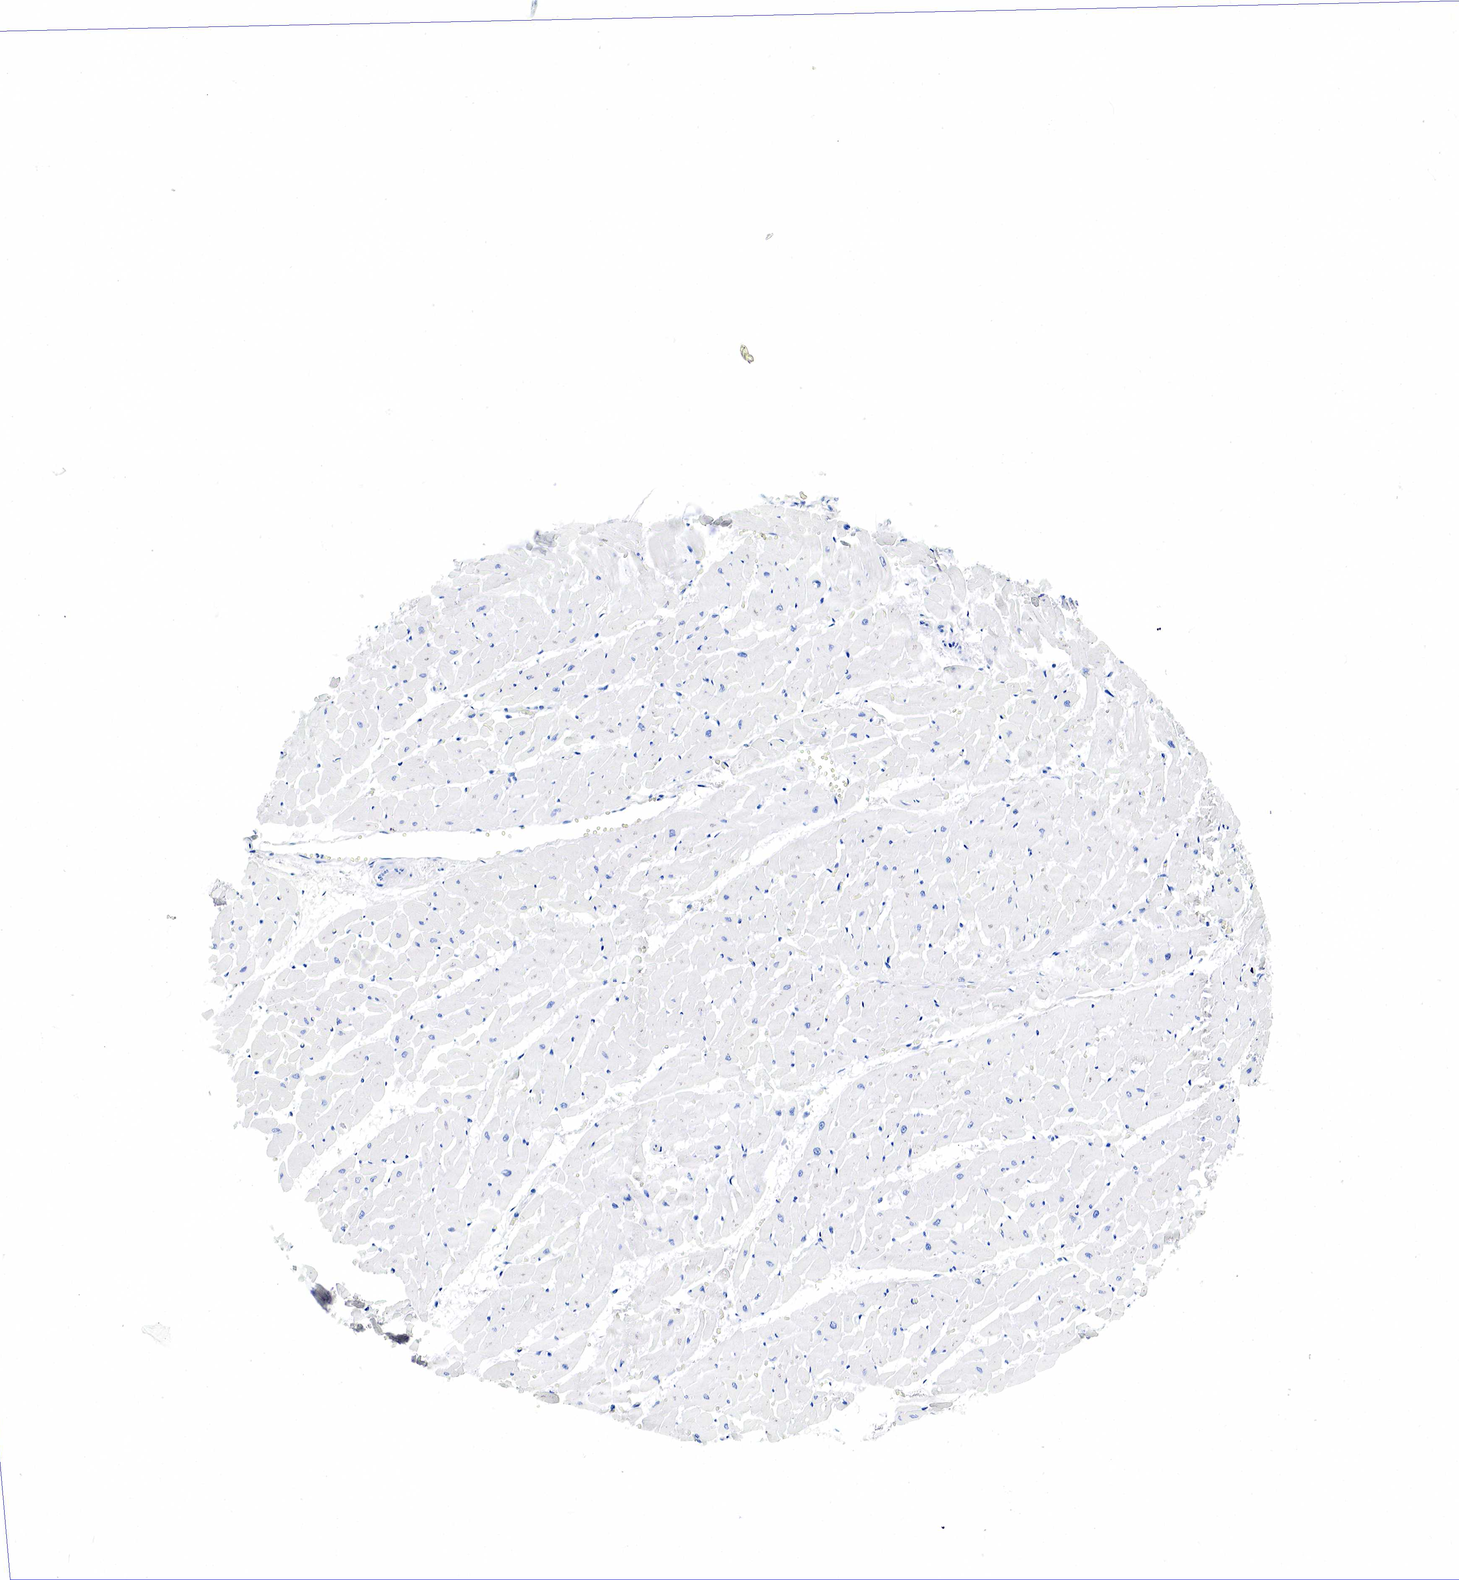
{"staining": {"intensity": "negative", "quantity": "none", "location": "none"}, "tissue": "heart muscle", "cell_type": "Cardiomyocytes", "image_type": "normal", "snomed": [{"axis": "morphology", "description": "Normal tissue, NOS"}, {"axis": "topography", "description": "Heart"}], "caption": "The micrograph reveals no significant expression in cardiomyocytes of heart muscle.", "gene": "GCG", "patient": {"sex": "female", "age": 19}}